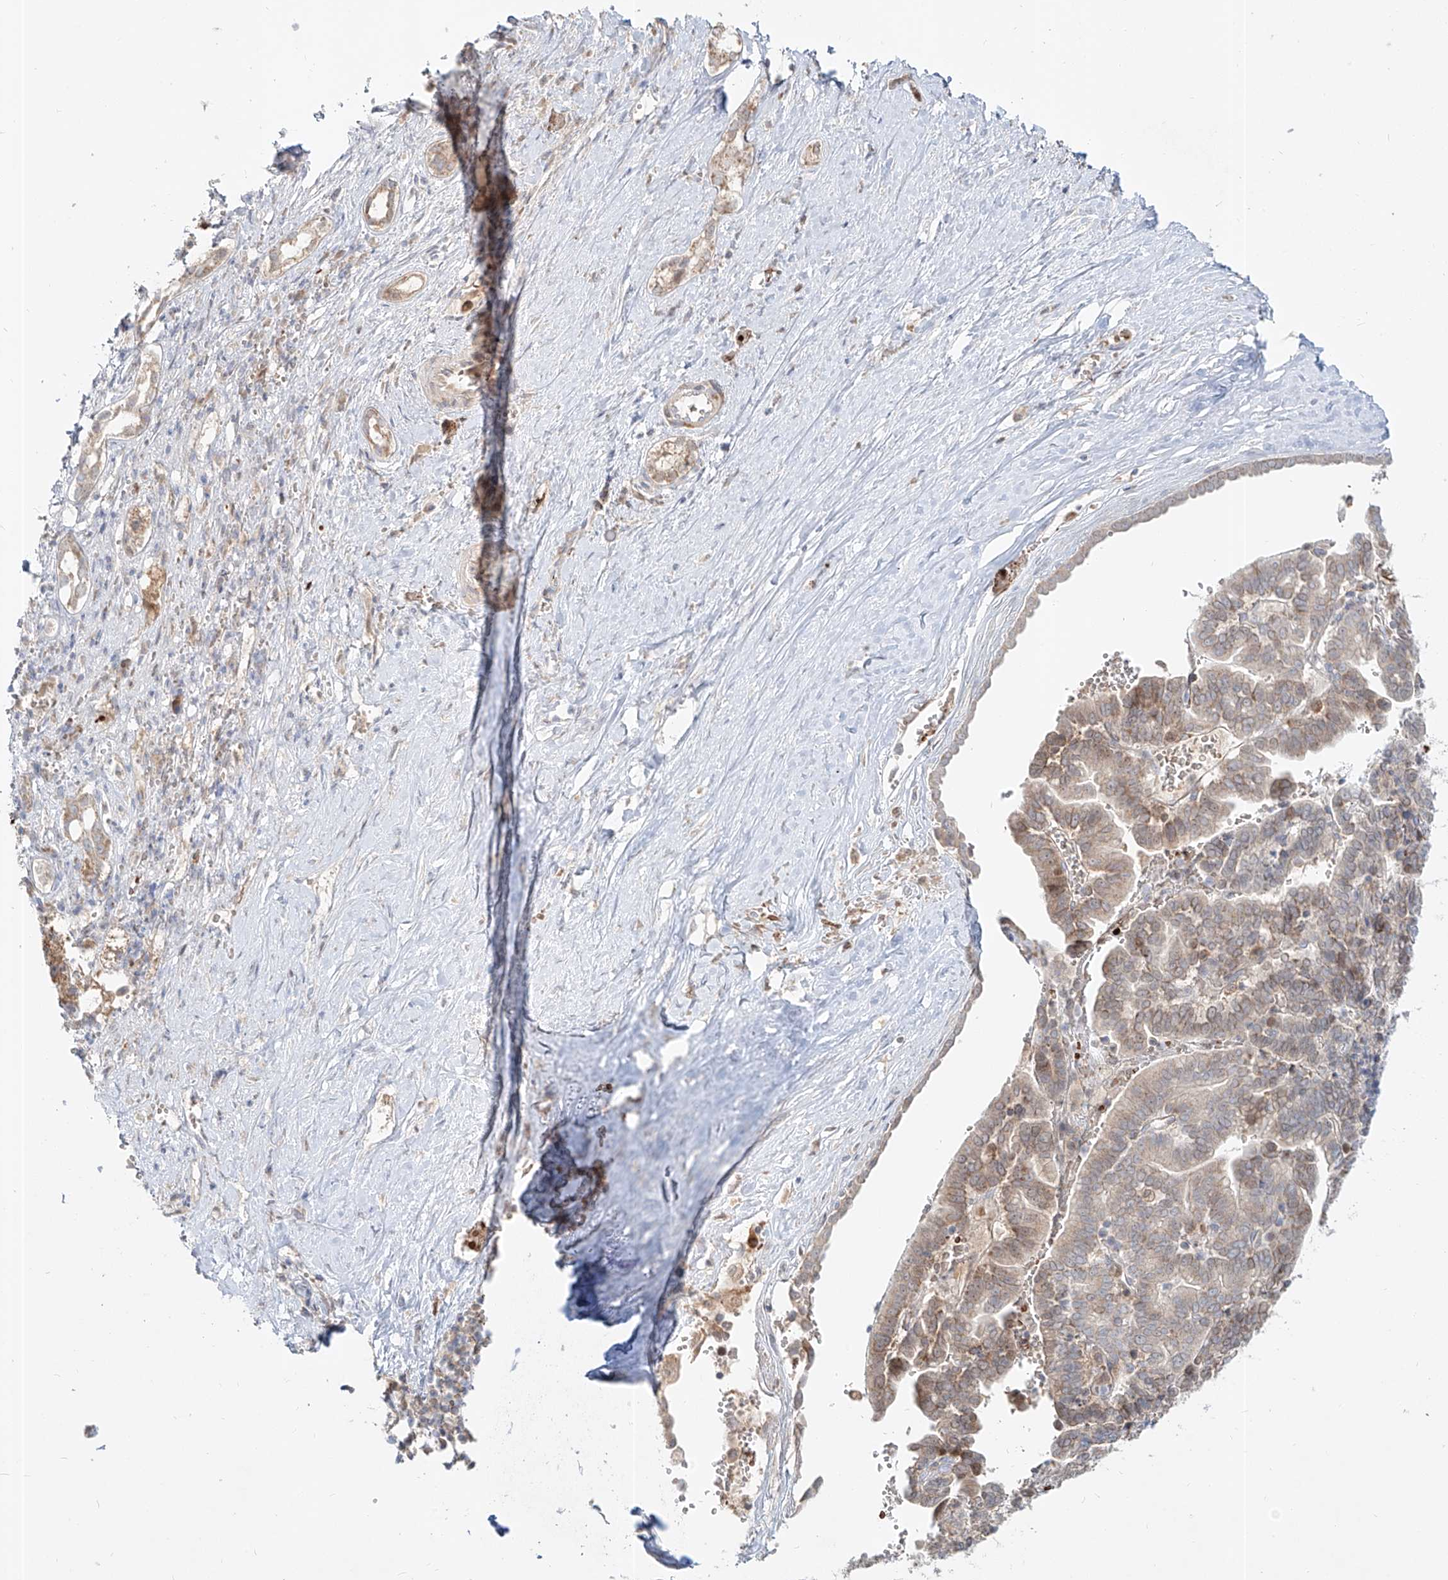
{"staining": {"intensity": "weak", "quantity": "25%-75%", "location": "cytoplasmic/membranous,nuclear"}, "tissue": "liver cancer", "cell_type": "Tumor cells", "image_type": "cancer", "snomed": [{"axis": "morphology", "description": "Cholangiocarcinoma"}, {"axis": "topography", "description": "Liver"}], "caption": "The image displays staining of liver cancer (cholangiocarcinoma), revealing weak cytoplasmic/membranous and nuclear protein expression (brown color) within tumor cells.", "gene": "FGD2", "patient": {"sex": "female", "age": 75}}